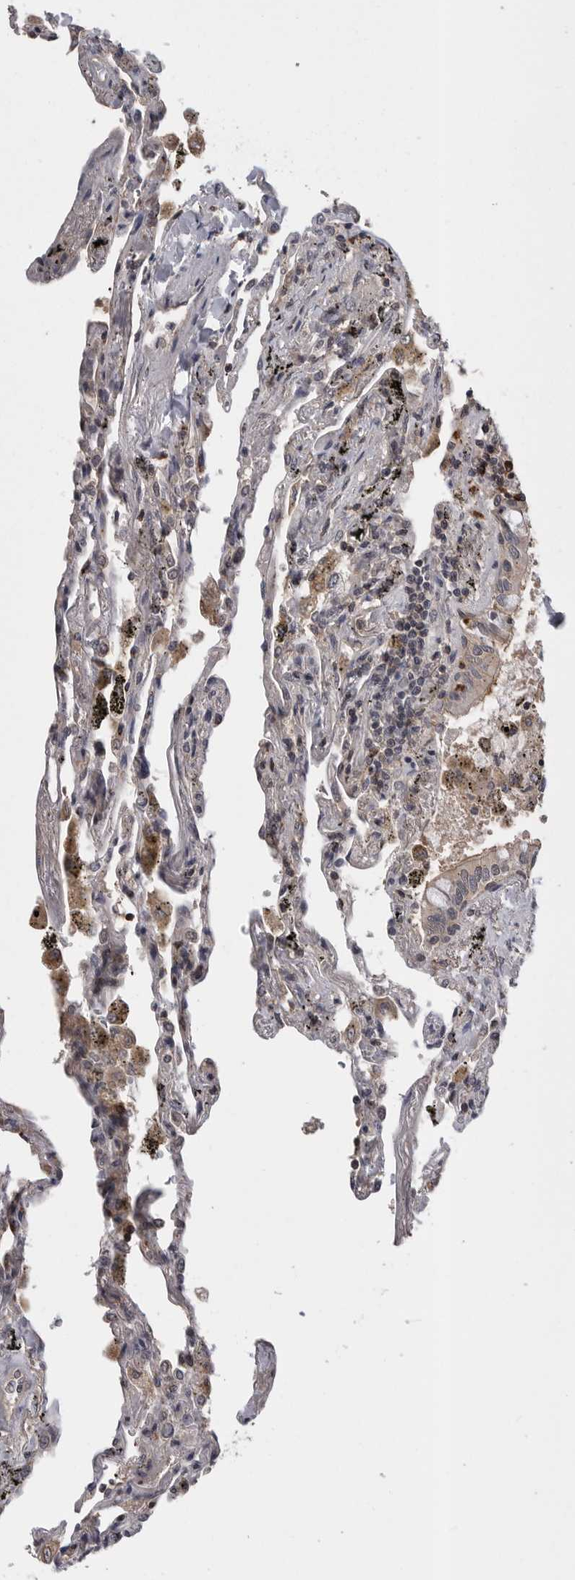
{"staining": {"intensity": "negative", "quantity": "none", "location": "none"}, "tissue": "lung", "cell_type": "Alveolar cells", "image_type": "normal", "snomed": [{"axis": "morphology", "description": "Normal tissue, NOS"}, {"axis": "topography", "description": "Lung"}], "caption": "Immunohistochemistry (IHC) of benign human lung exhibits no staining in alveolar cells. (DAB (3,3'-diaminobenzidine) immunohistochemistry, high magnification).", "gene": "AOAH", "patient": {"sex": "male", "age": 59}}